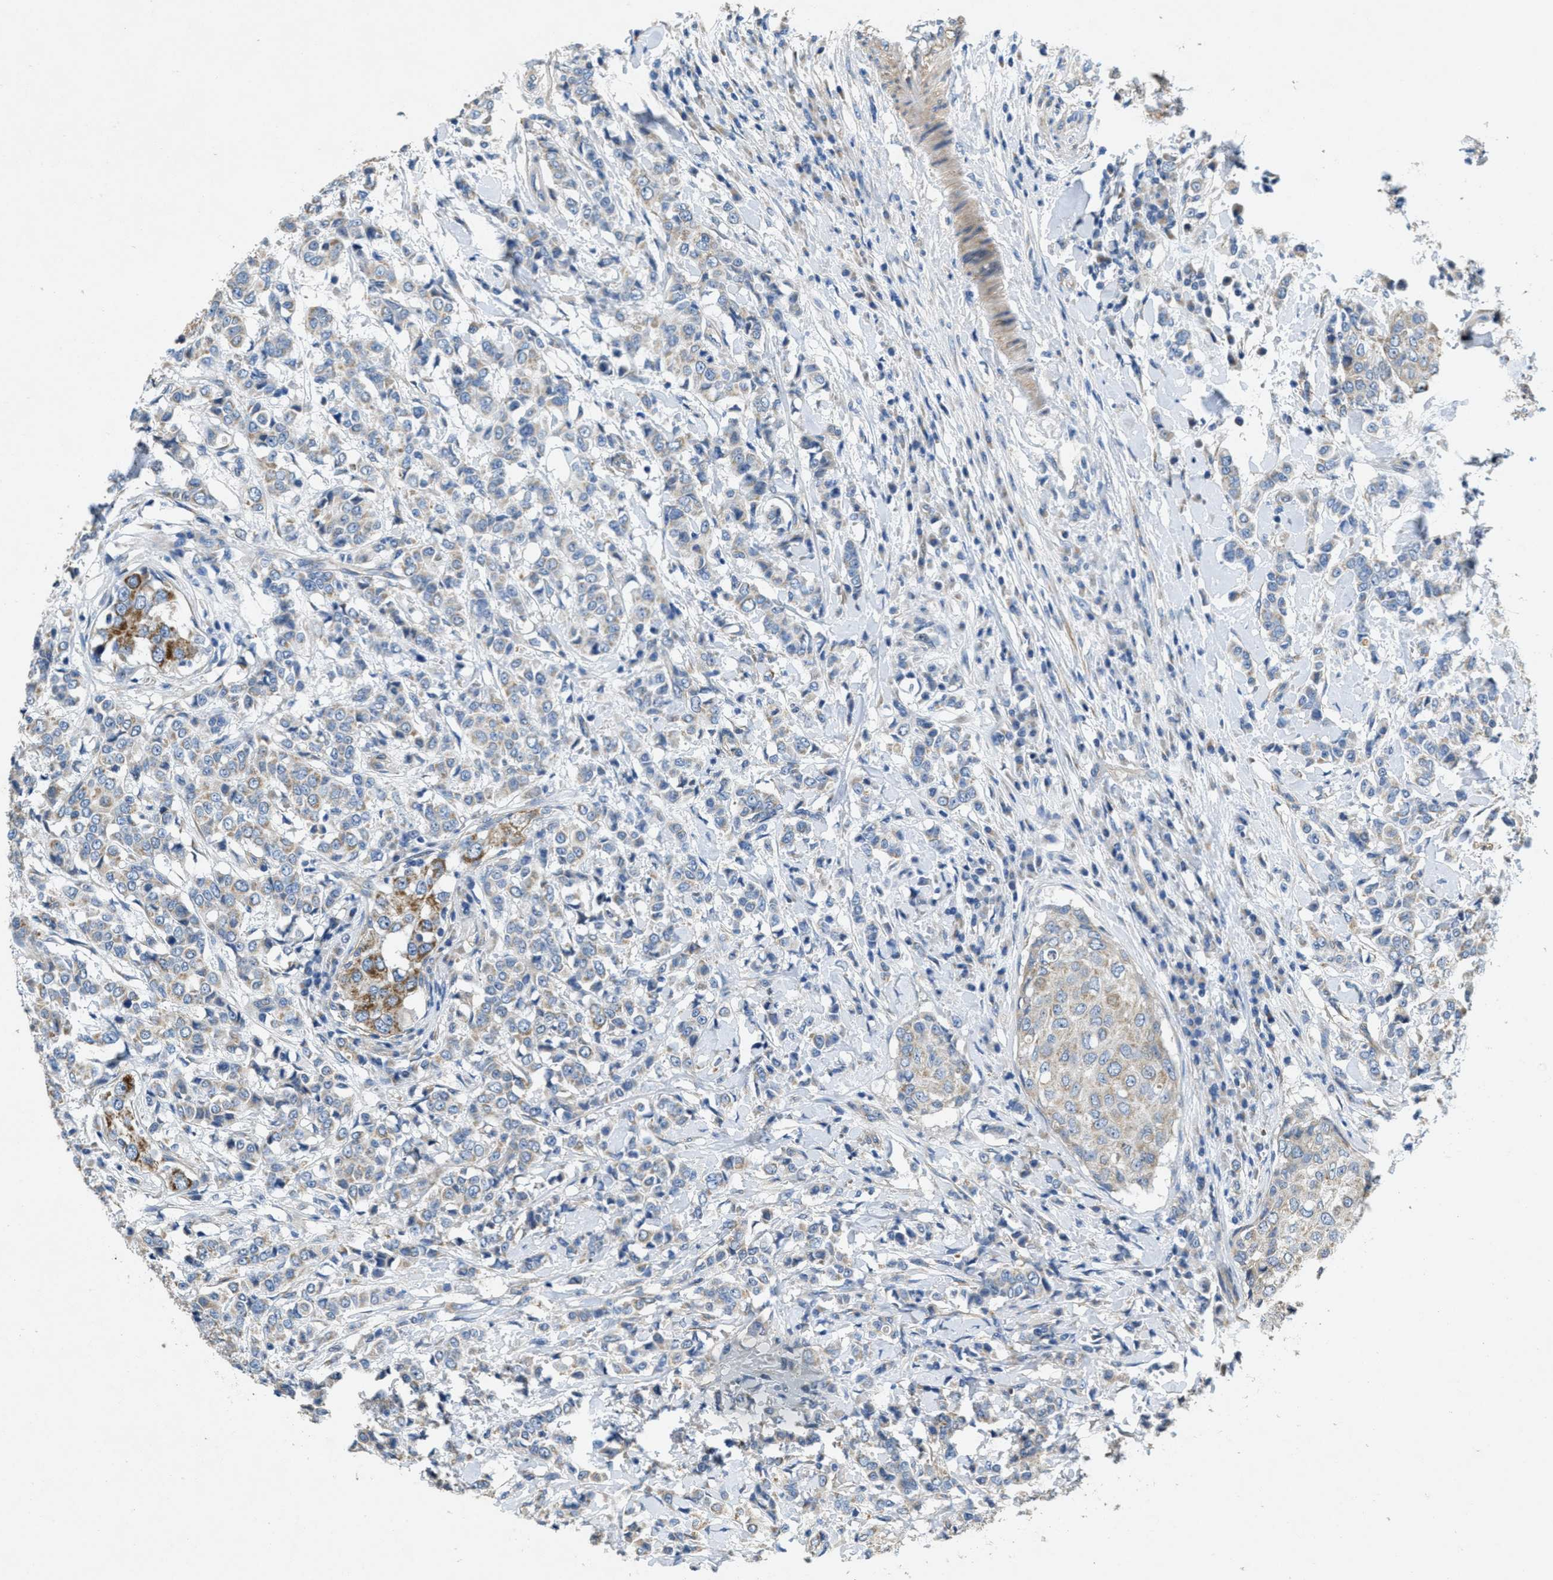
{"staining": {"intensity": "weak", "quantity": "25%-75%", "location": "cytoplasmic/membranous"}, "tissue": "breast cancer", "cell_type": "Tumor cells", "image_type": "cancer", "snomed": [{"axis": "morphology", "description": "Duct carcinoma"}, {"axis": "topography", "description": "Breast"}], "caption": "Immunohistochemical staining of human breast cancer shows low levels of weak cytoplasmic/membranous staining in approximately 25%-75% of tumor cells. (DAB = brown stain, brightfield microscopy at high magnification).", "gene": "TOMM70", "patient": {"sex": "female", "age": 27}}